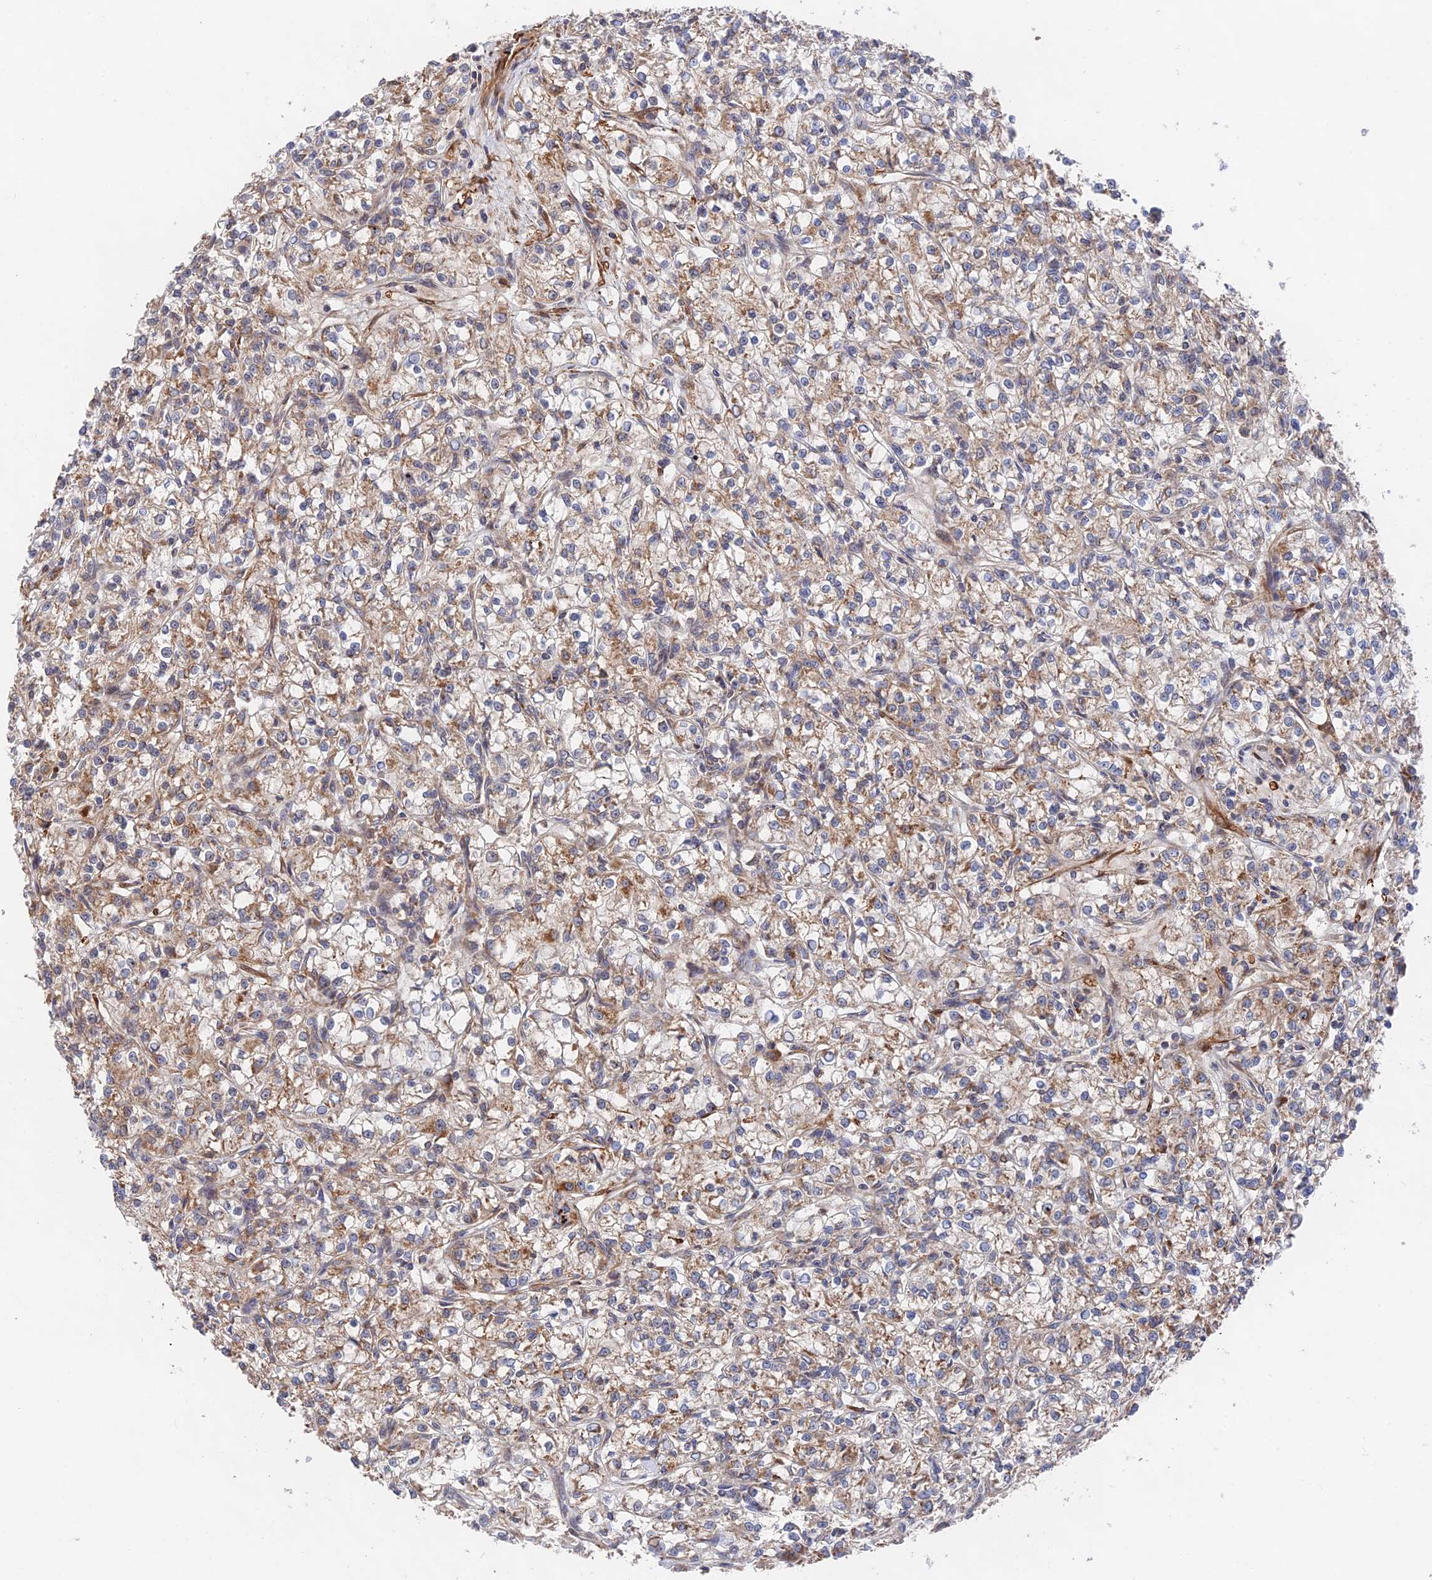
{"staining": {"intensity": "moderate", "quantity": ">75%", "location": "cytoplasmic/membranous"}, "tissue": "renal cancer", "cell_type": "Tumor cells", "image_type": "cancer", "snomed": [{"axis": "morphology", "description": "Adenocarcinoma, NOS"}, {"axis": "topography", "description": "Kidney"}], "caption": "Protein expression analysis of renal adenocarcinoma shows moderate cytoplasmic/membranous positivity in approximately >75% of tumor cells.", "gene": "ZNF320", "patient": {"sex": "female", "age": 59}}